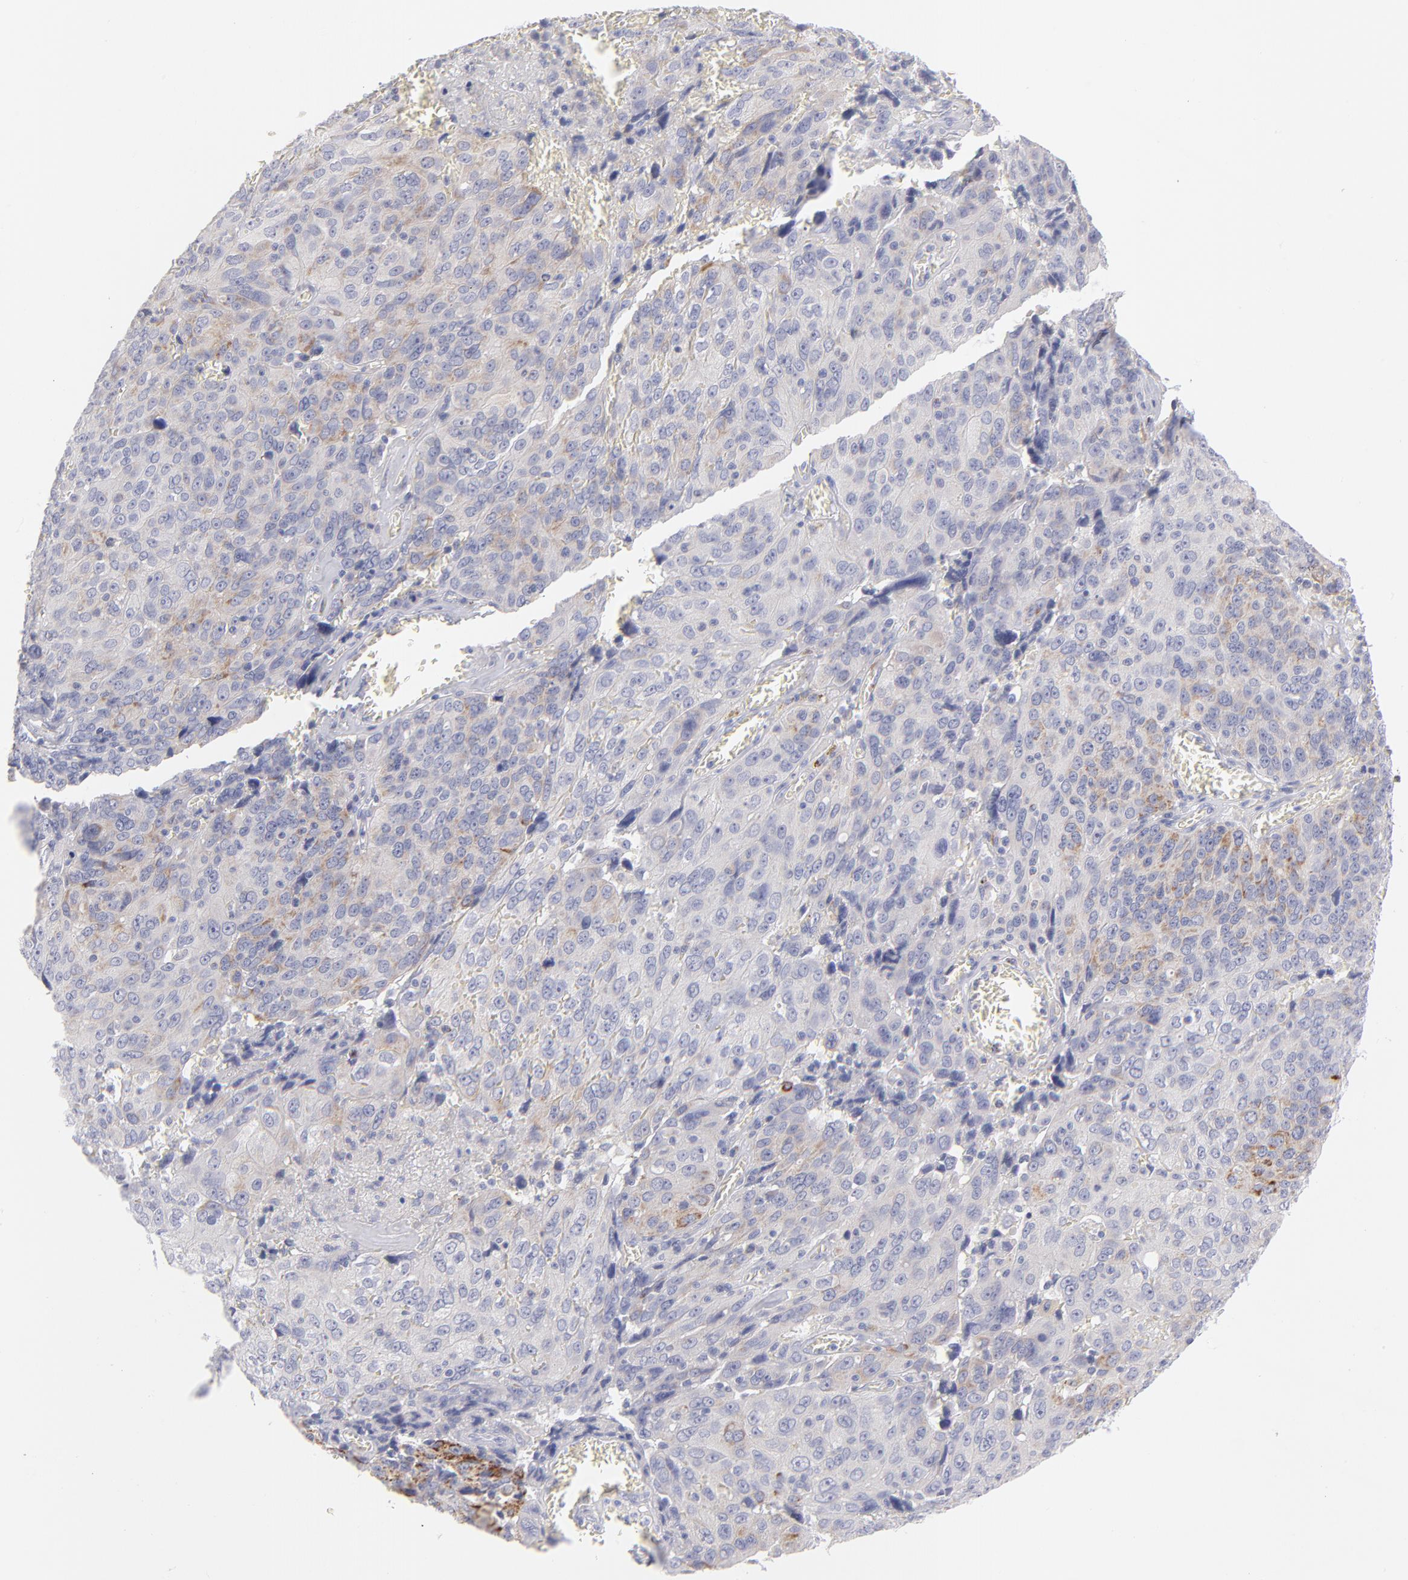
{"staining": {"intensity": "moderate", "quantity": "25%-75%", "location": "cytoplasmic/membranous"}, "tissue": "ovarian cancer", "cell_type": "Tumor cells", "image_type": "cancer", "snomed": [{"axis": "morphology", "description": "Carcinoma, endometroid"}, {"axis": "topography", "description": "Ovary"}], "caption": "Ovarian cancer (endometroid carcinoma) stained with a protein marker exhibits moderate staining in tumor cells.", "gene": "MTHFD2", "patient": {"sex": "female", "age": 75}}